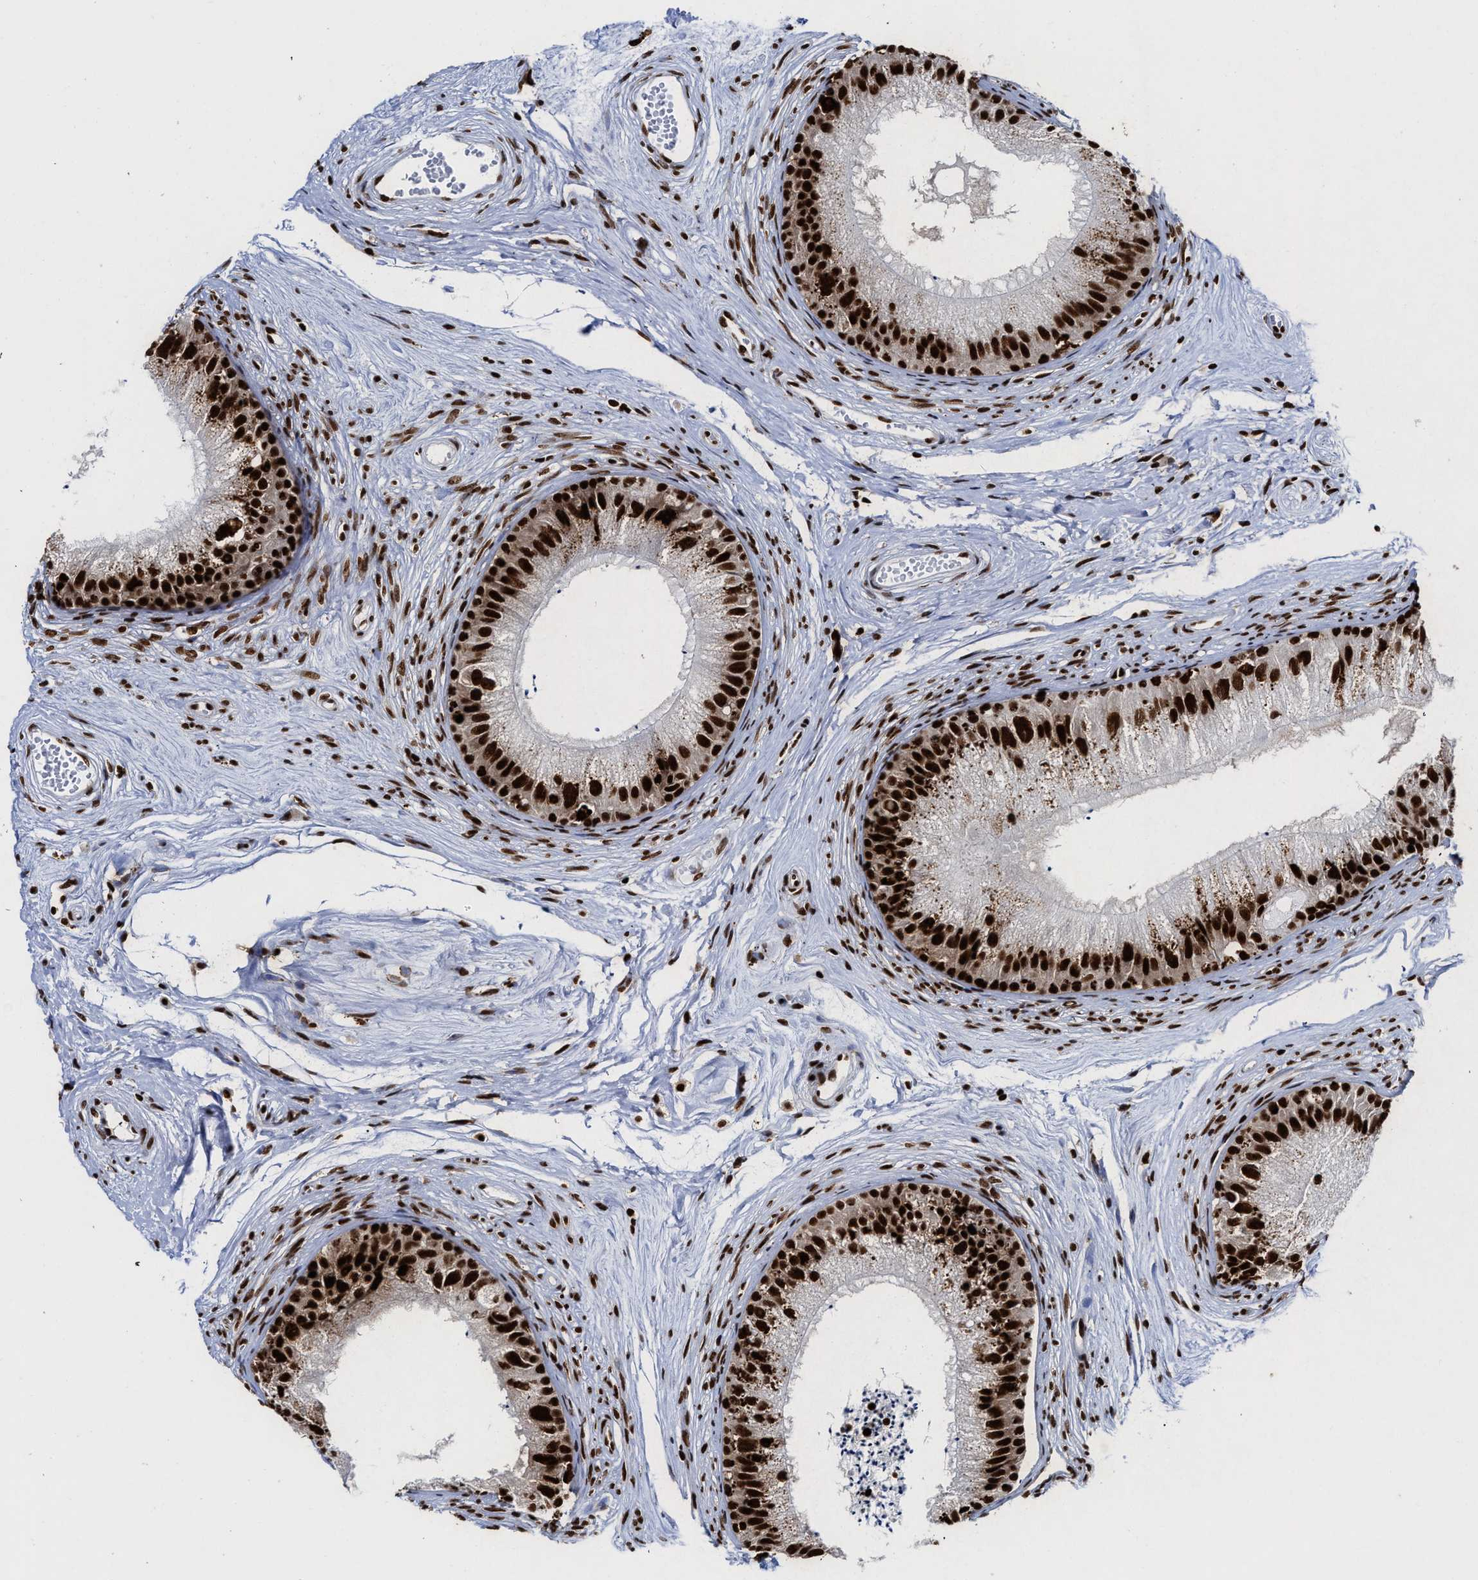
{"staining": {"intensity": "strong", "quantity": ">75%", "location": "nuclear"}, "tissue": "epididymis", "cell_type": "Glandular cells", "image_type": "normal", "snomed": [{"axis": "morphology", "description": "Normal tissue, NOS"}, {"axis": "topography", "description": "Epididymis"}], "caption": "Protein expression by IHC reveals strong nuclear staining in about >75% of glandular cells in benign epididymis. Using DAB (brown) and hematoxylin (blue) stains, captured at high magnification using brightfield microscopy.", "gene": "ALYREF", "patient": {"sex": "male", "age": 56}}